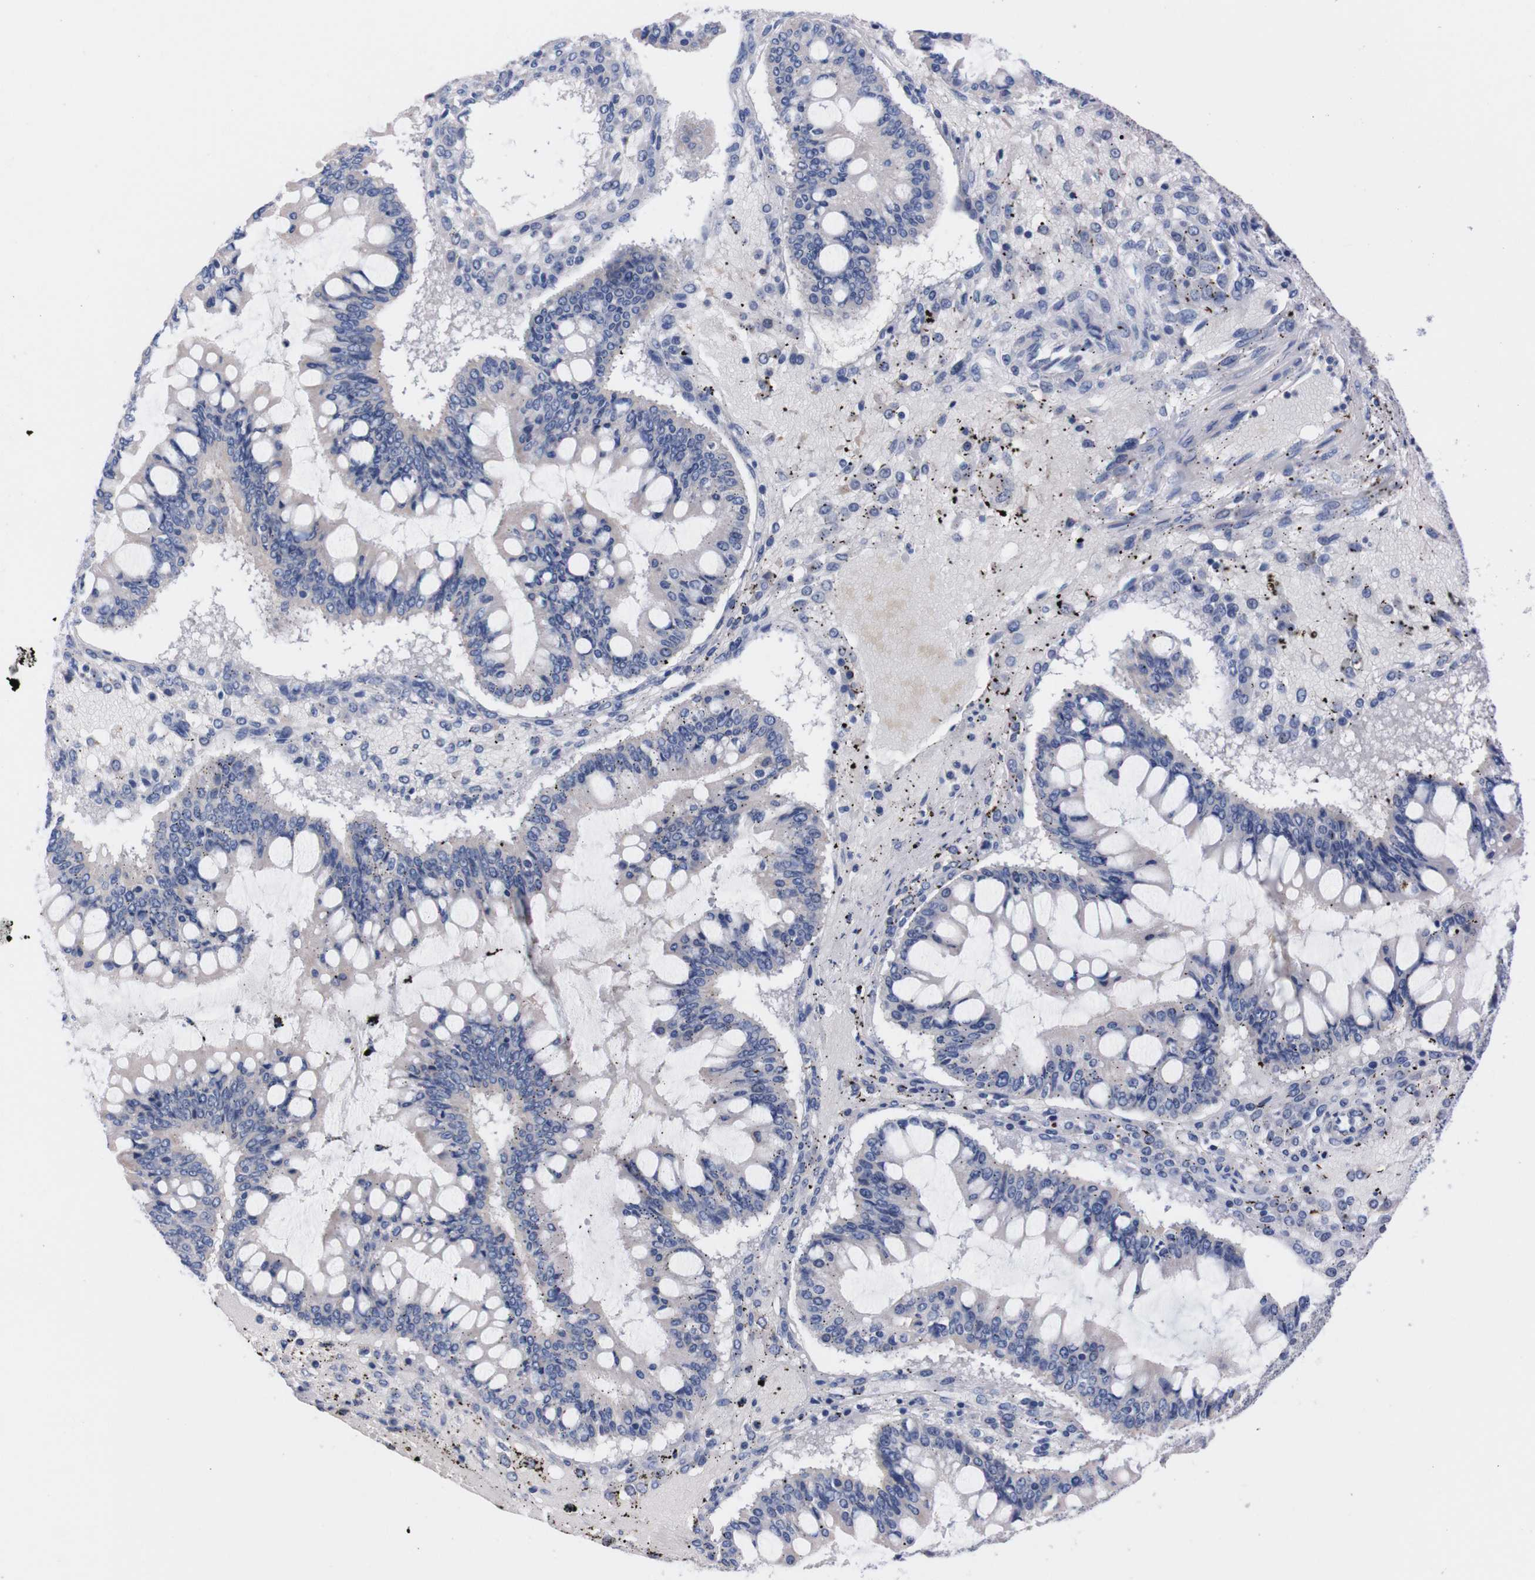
{"staining": {"intensity": "negative", "quantity": "none", "location": "none"}, "tissue": "ovarian cancer", "cell_type": "Tumor cells", "image_type": "cancer", "snomed": [{"axis": "morphology", "description": "Cystadenocarcinoma, mucinous, NOS"}, {"axis": "topography", "description": "Ovary"}], "caption": "Immunohistochemical staining of ovarian mucinous cystadenocarcinoma displays no significant staining in tumor cells.", "gene": "FAM210A", "patient": {"sex": "female", "age": 73}}